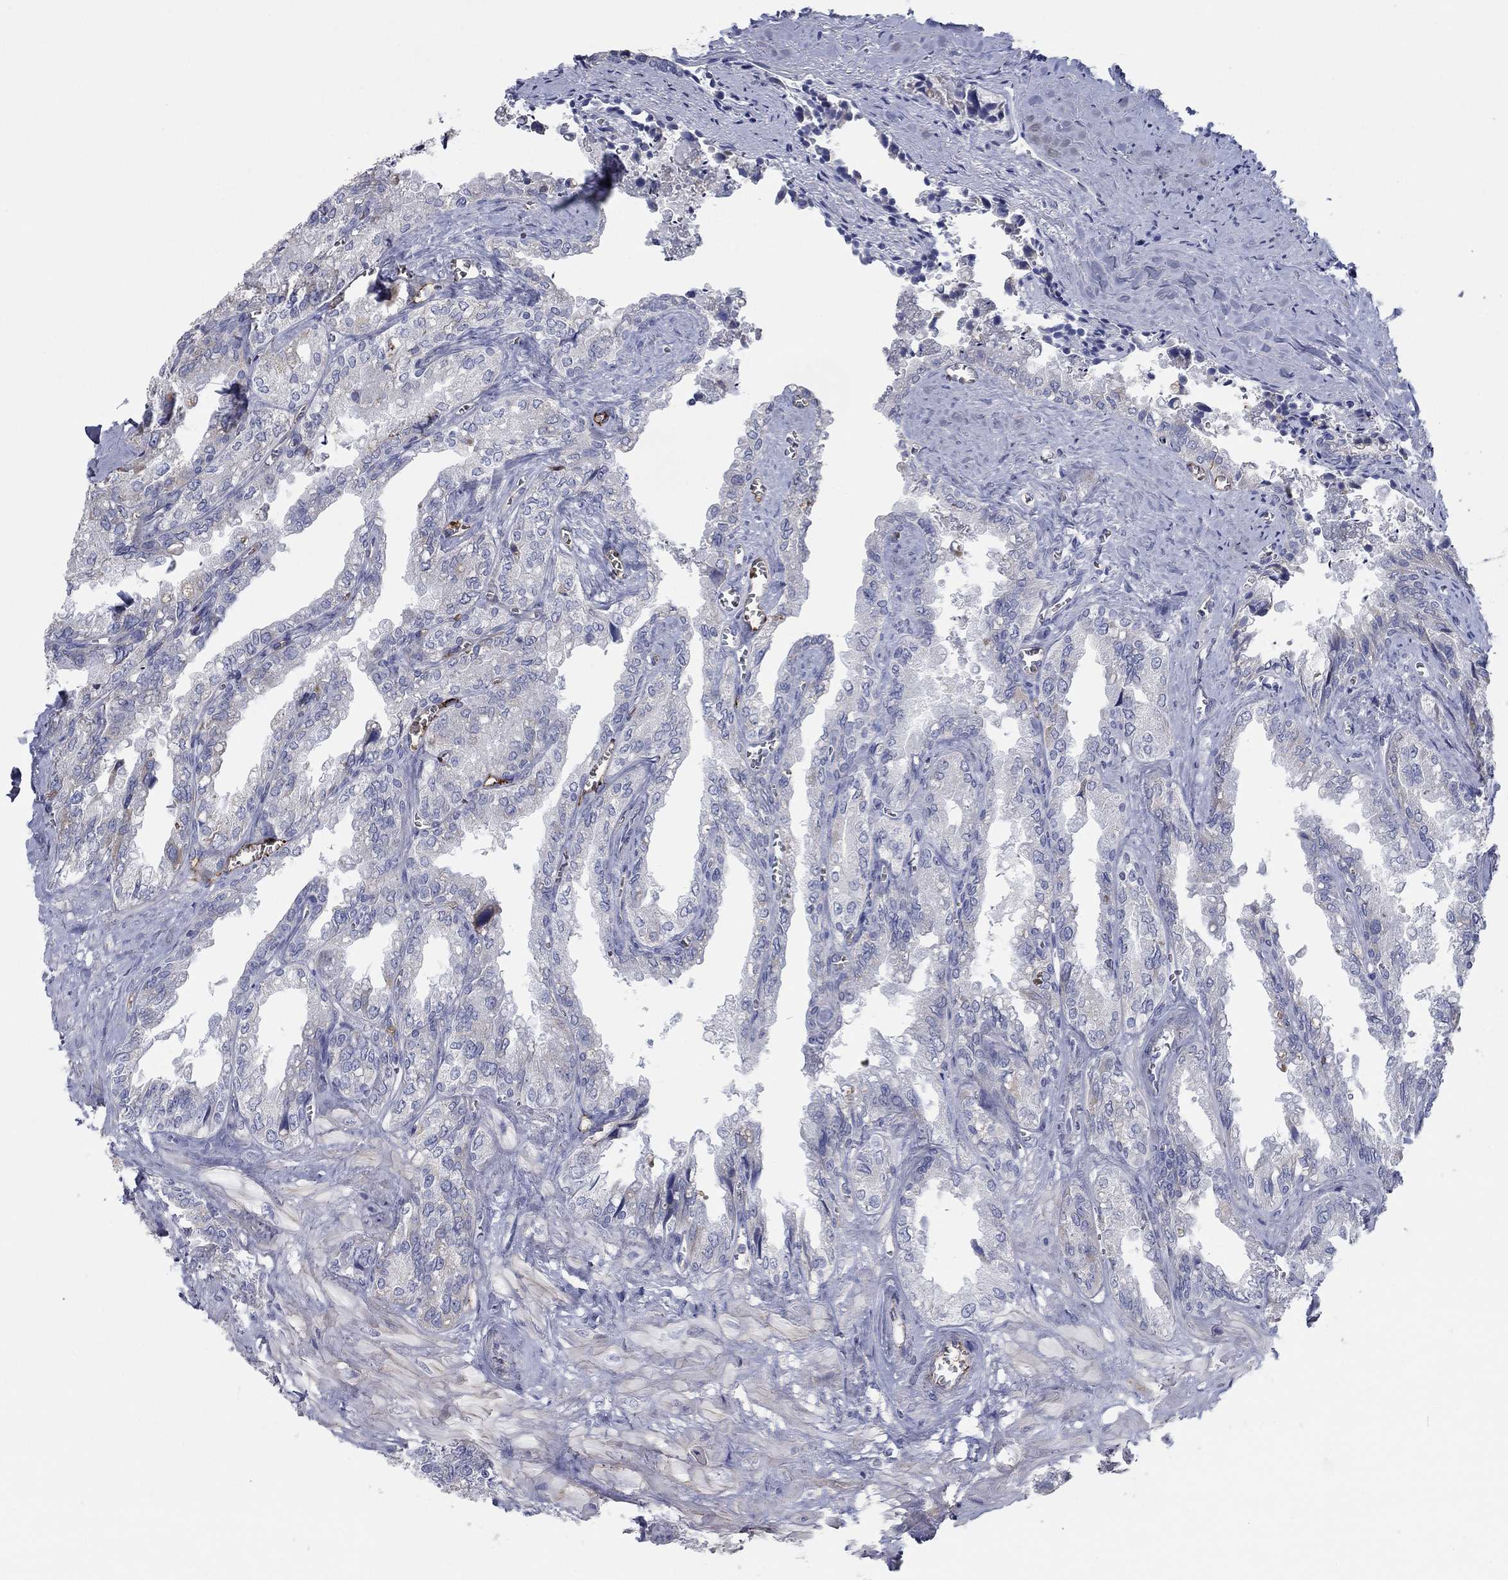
{"staining": {"intensity": "negative", "quantity": "none", "location": "none"}, "tissue": "seminal vesicle", "cell_type": "Glandular cells", "image_type": "normal", "snomed": [{"axis": "morphology", "description": "Normal tissue, NOS"}, {"axis": "topography", "description": "Seminal veicle"}], "caption": "There is no significant staining in glandular cells of seminal vesicle. (Immunohistochemistry (ihc), brightfield microscopy, high magnification).", "gene": "APOC3", "patient": {"sex": "male", "age": 67}}